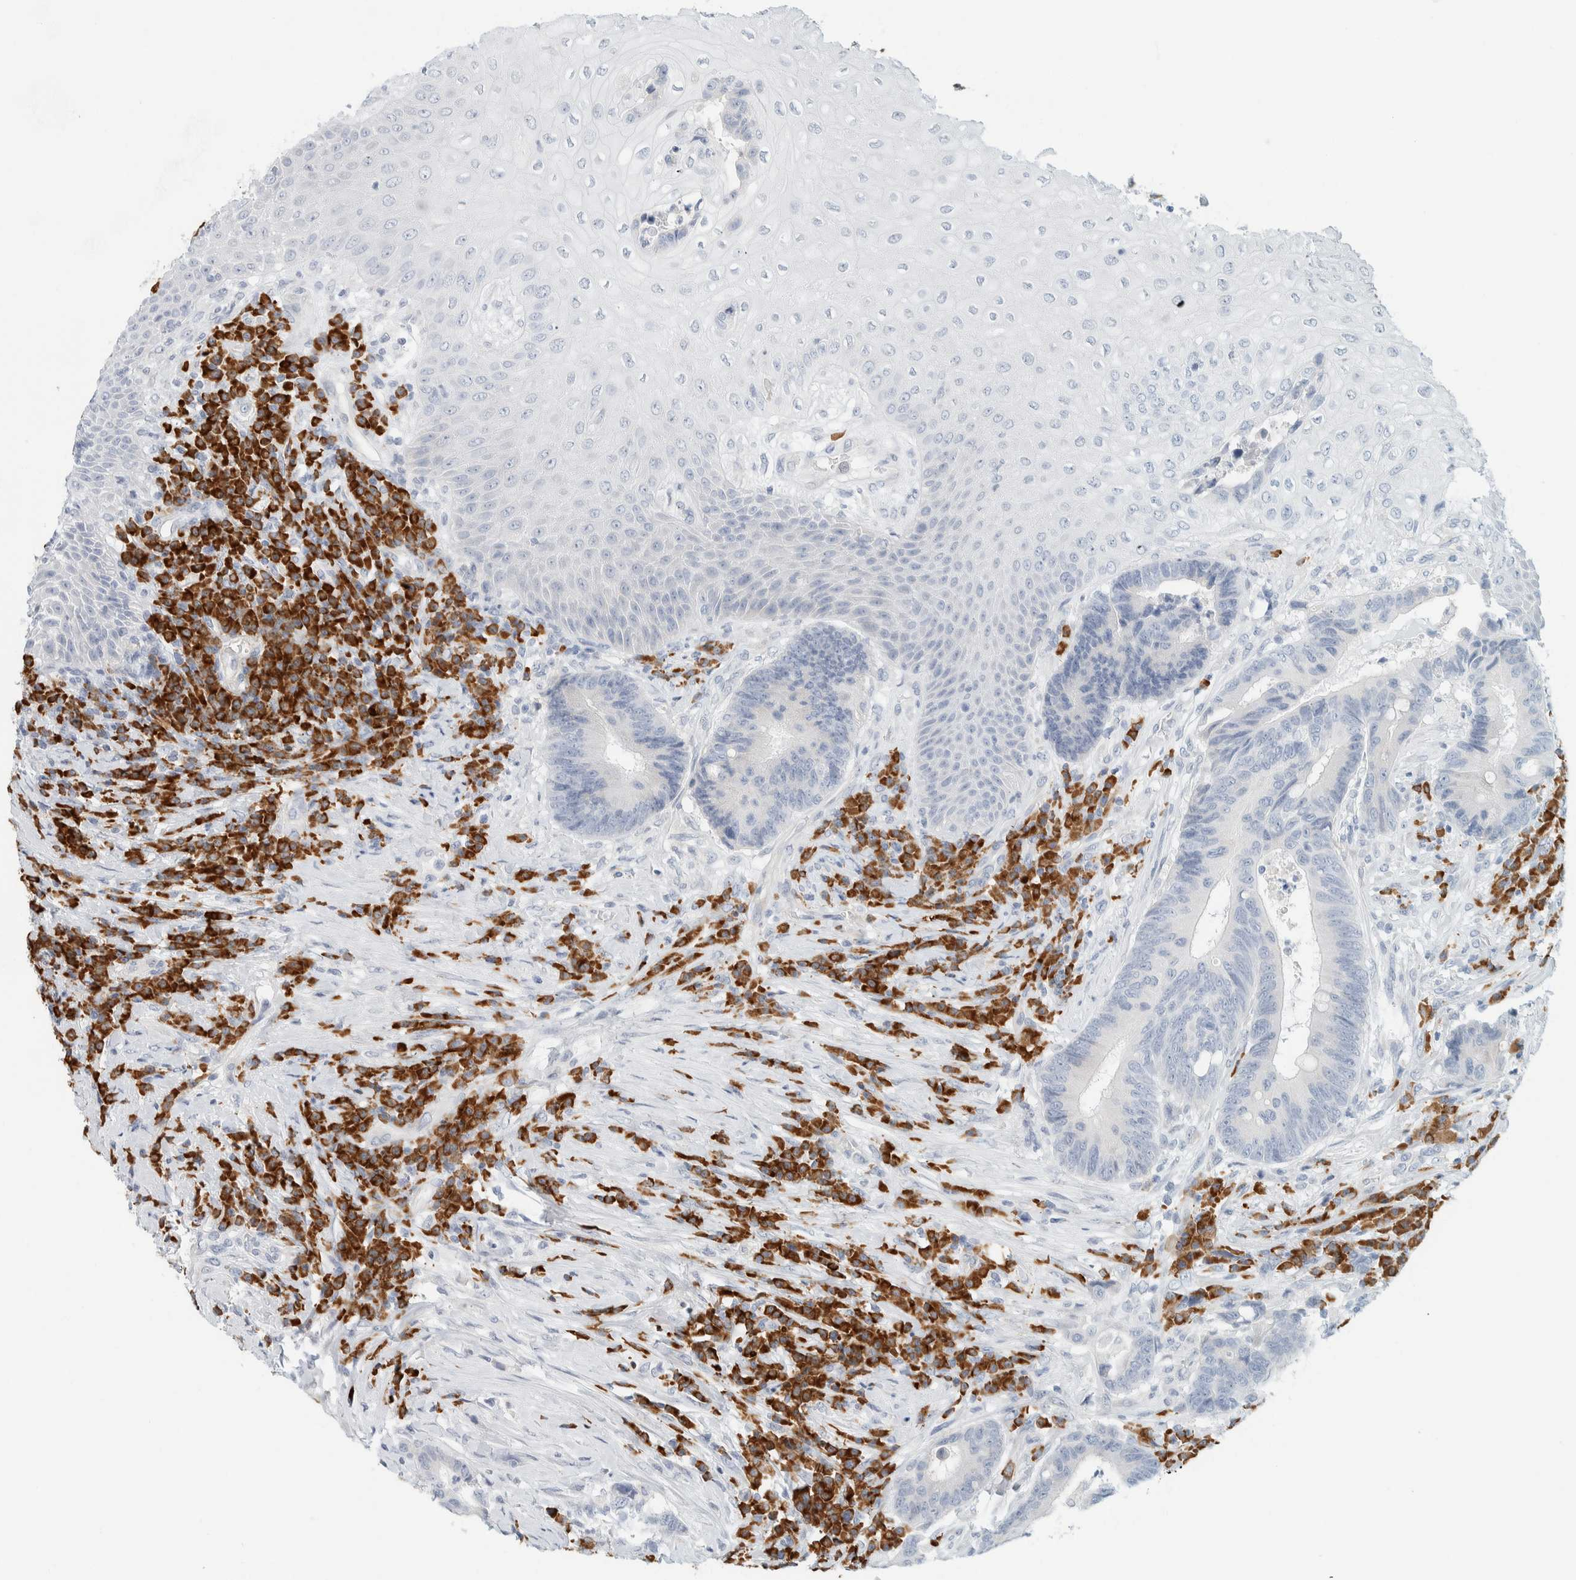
{"staining": {"intensity": "negative", "quantity": "none", "location": "none"}, "tissue": "colorectal cancer", "cell_type": "Tumor cells", "image_type": "cancer", "snomed": [{"axis": "morphology", "description": "Adenocarcinoma, NOS"}, {"axis": "topography", "description": "Rectum"}, {"axis": "topography", "description": "Anal"}], "caption": "Immunohistochemistry image of colorectal cancer (adenocarcinoma) stained for a protein (brown), which reveals no staining in tumor cells.", "gene": "ARHGAP27", "patient": {"sex": "female", "age": 89}}